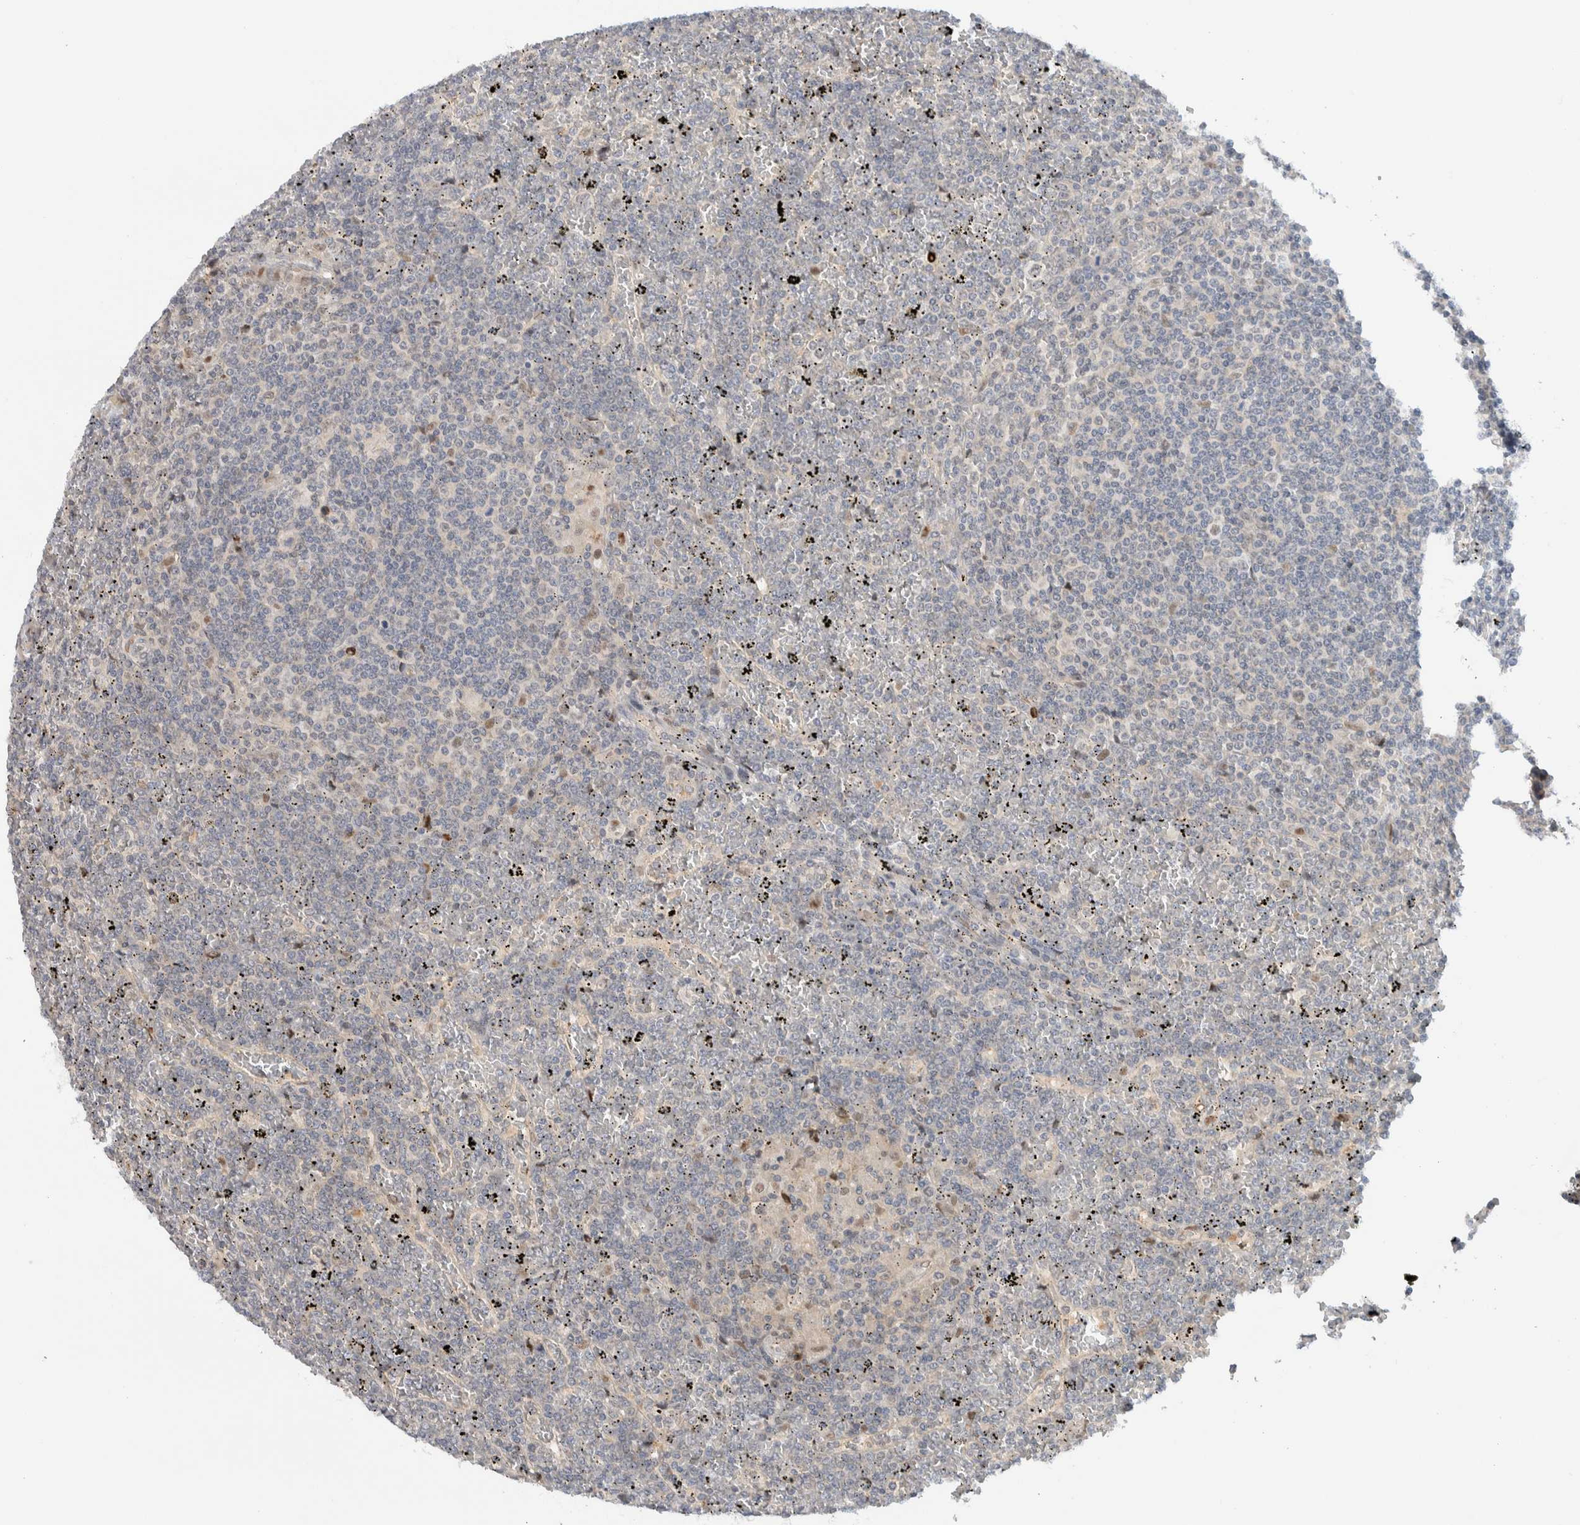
{"staining": {"intensity": "negative", "quantity": "none", "location": "none"}, "tissue": "lymphoma", "cell_type": "Tumor cells", "image_type": "cancer", "snomed": [{"axis": "morphology", "description": "Malignant lymphoma, non-Hodgkin's type, Low grade"}, {"axis": "topography", "description": "Spleen"}], "caption": "Human lymphoma stained for a protein using immunohistochemistry (IHC) demonstrates no staining in tumor cells.", "gene": "NCR3LG1", "patient": {"sex": "female", "age": 19}}